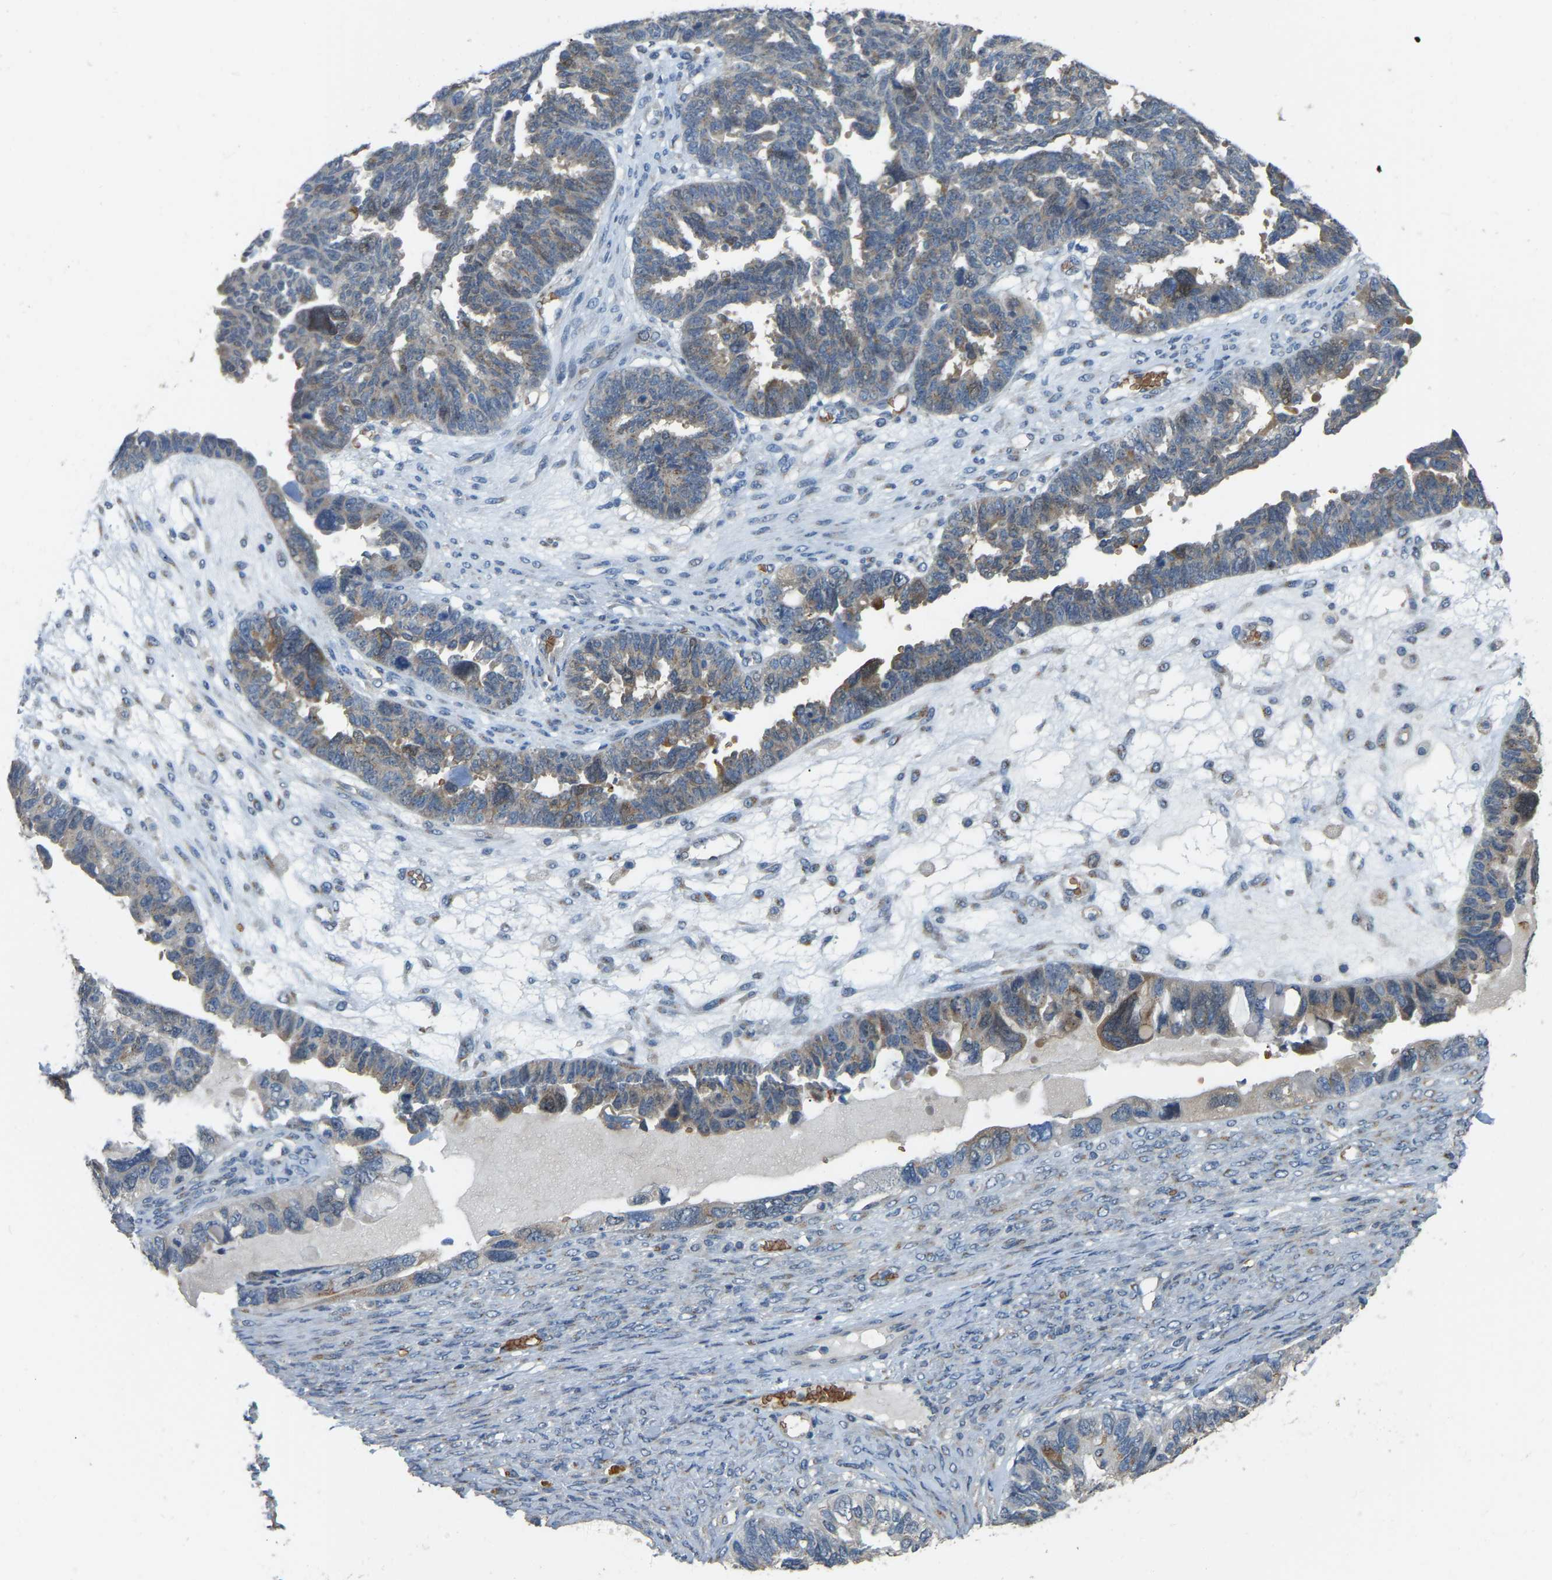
{"staining": {"intensity": "moderate", "quantity": "25%-75%", "location": "cytoplasmic/membranous"}, "tissue": "ovarian cancer", "cell_type": "Tumor cells", "image_type": "cancer", "snomed": [{"axis": "morphology", "description": "Cystadenocarcinoma, serous, NOS"}, {"axis": "topography", "description": "Ovary"}], "caption": "This is a histology image of IHC staining of ovarian cancer (serous cystadenocarcinoma), which shows moderate positivity in the cytoplasmic/membranous of tumor cells.", "gene": "CFAP298", "patient": {"sex": "female", "age": 79}}